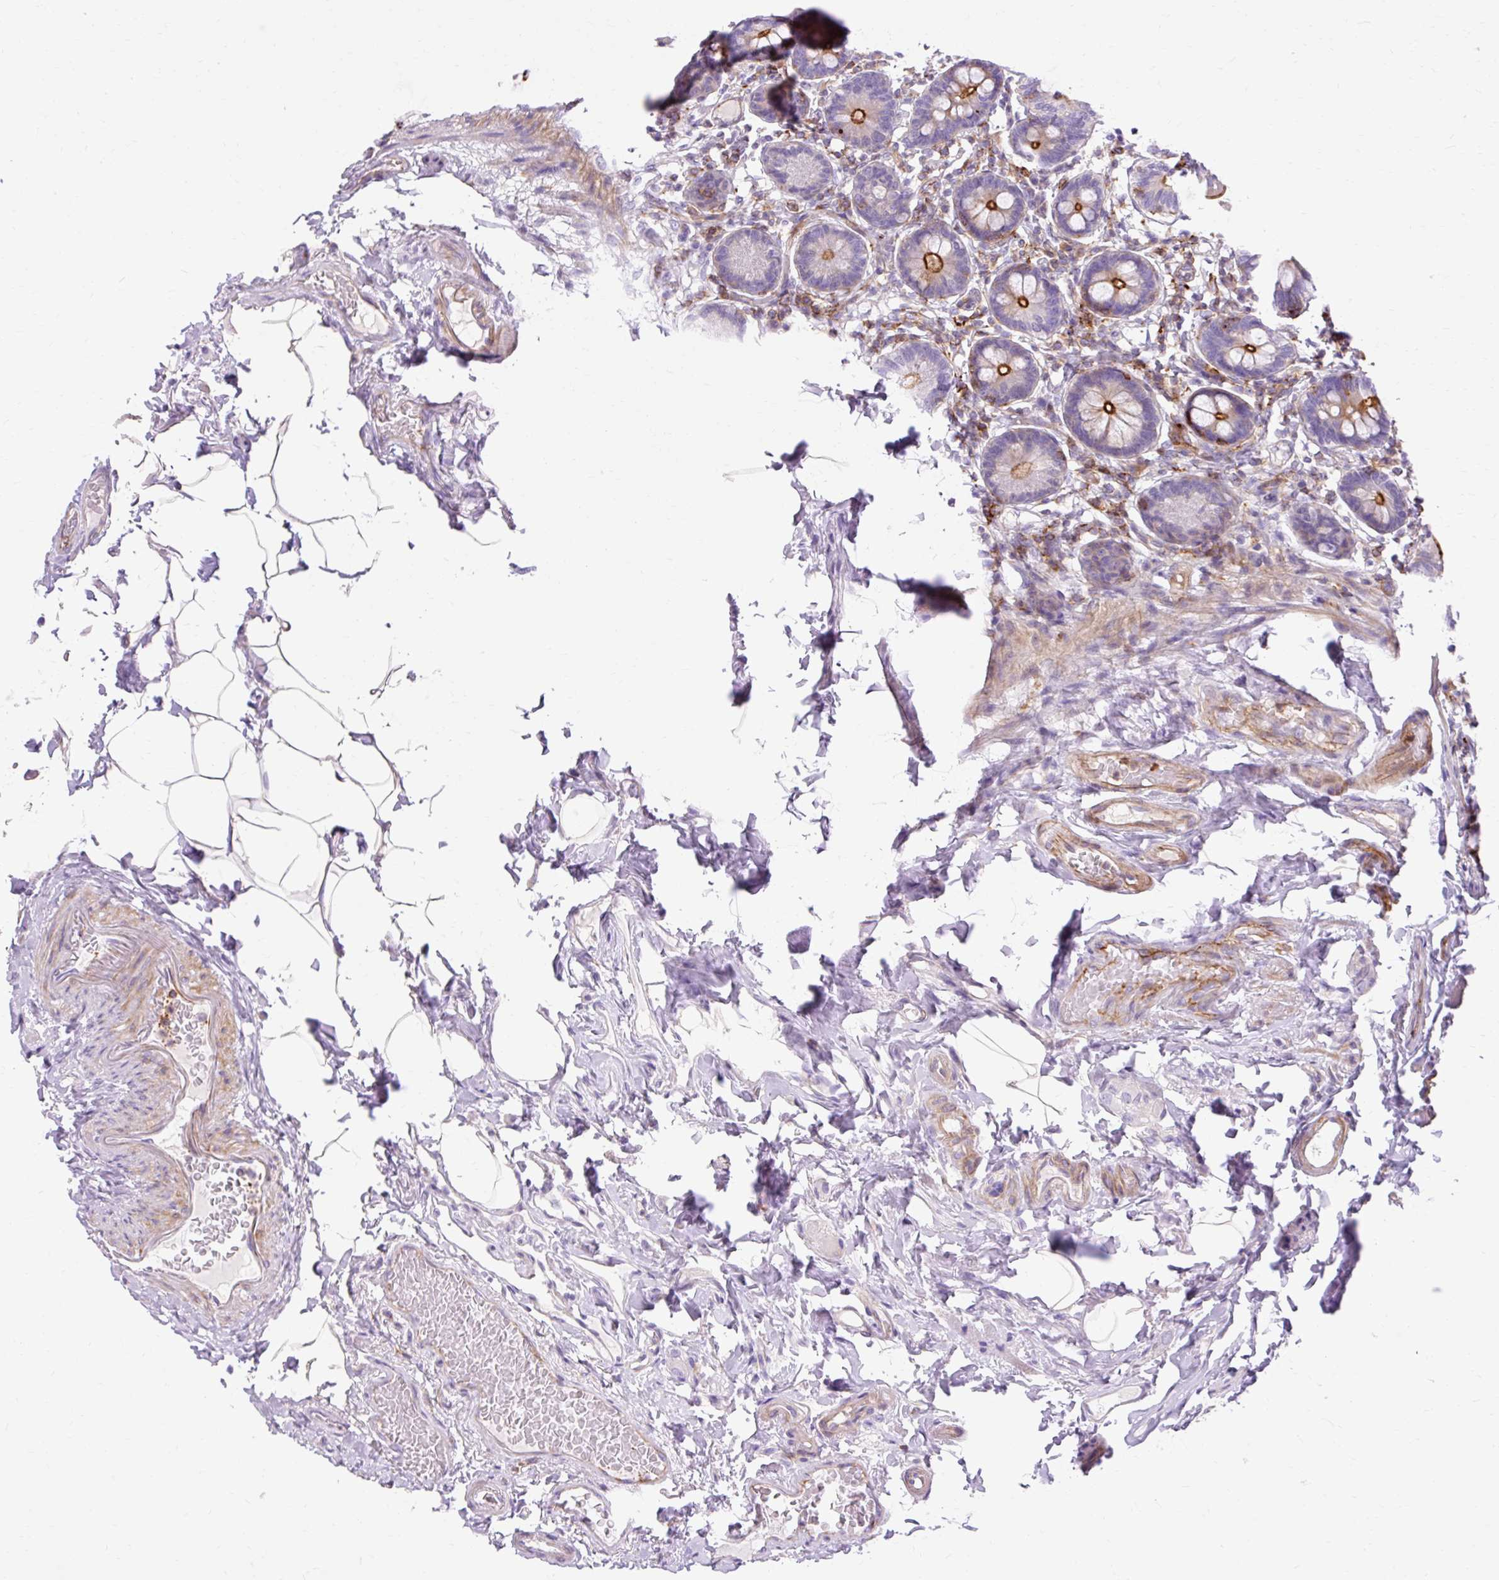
{"staining": {"intensity": "strong", "quantity": "25%-75%", "location": "cytoplasmic/membranous"}, "tissue": "small intestine", "cell_type": "Glandular cells", "image_type": "normal", "snomed": [{"axis": "morphology", "description": "Normal tissue, NOS"}, {"axis": "topography", "description": "Small intestine"}], "caption": "Immunohistochemical staining of benign human small intestine shows strong cytoplasmic/membranous protein expression in approximately 25%-75% of glandular cells. Immunohistochemistry (ihc) stains the protein of interest in brown and the nuclei are stained blue.", "gene": "CORO7", "patient": {"sex": "female", "age": 64}}